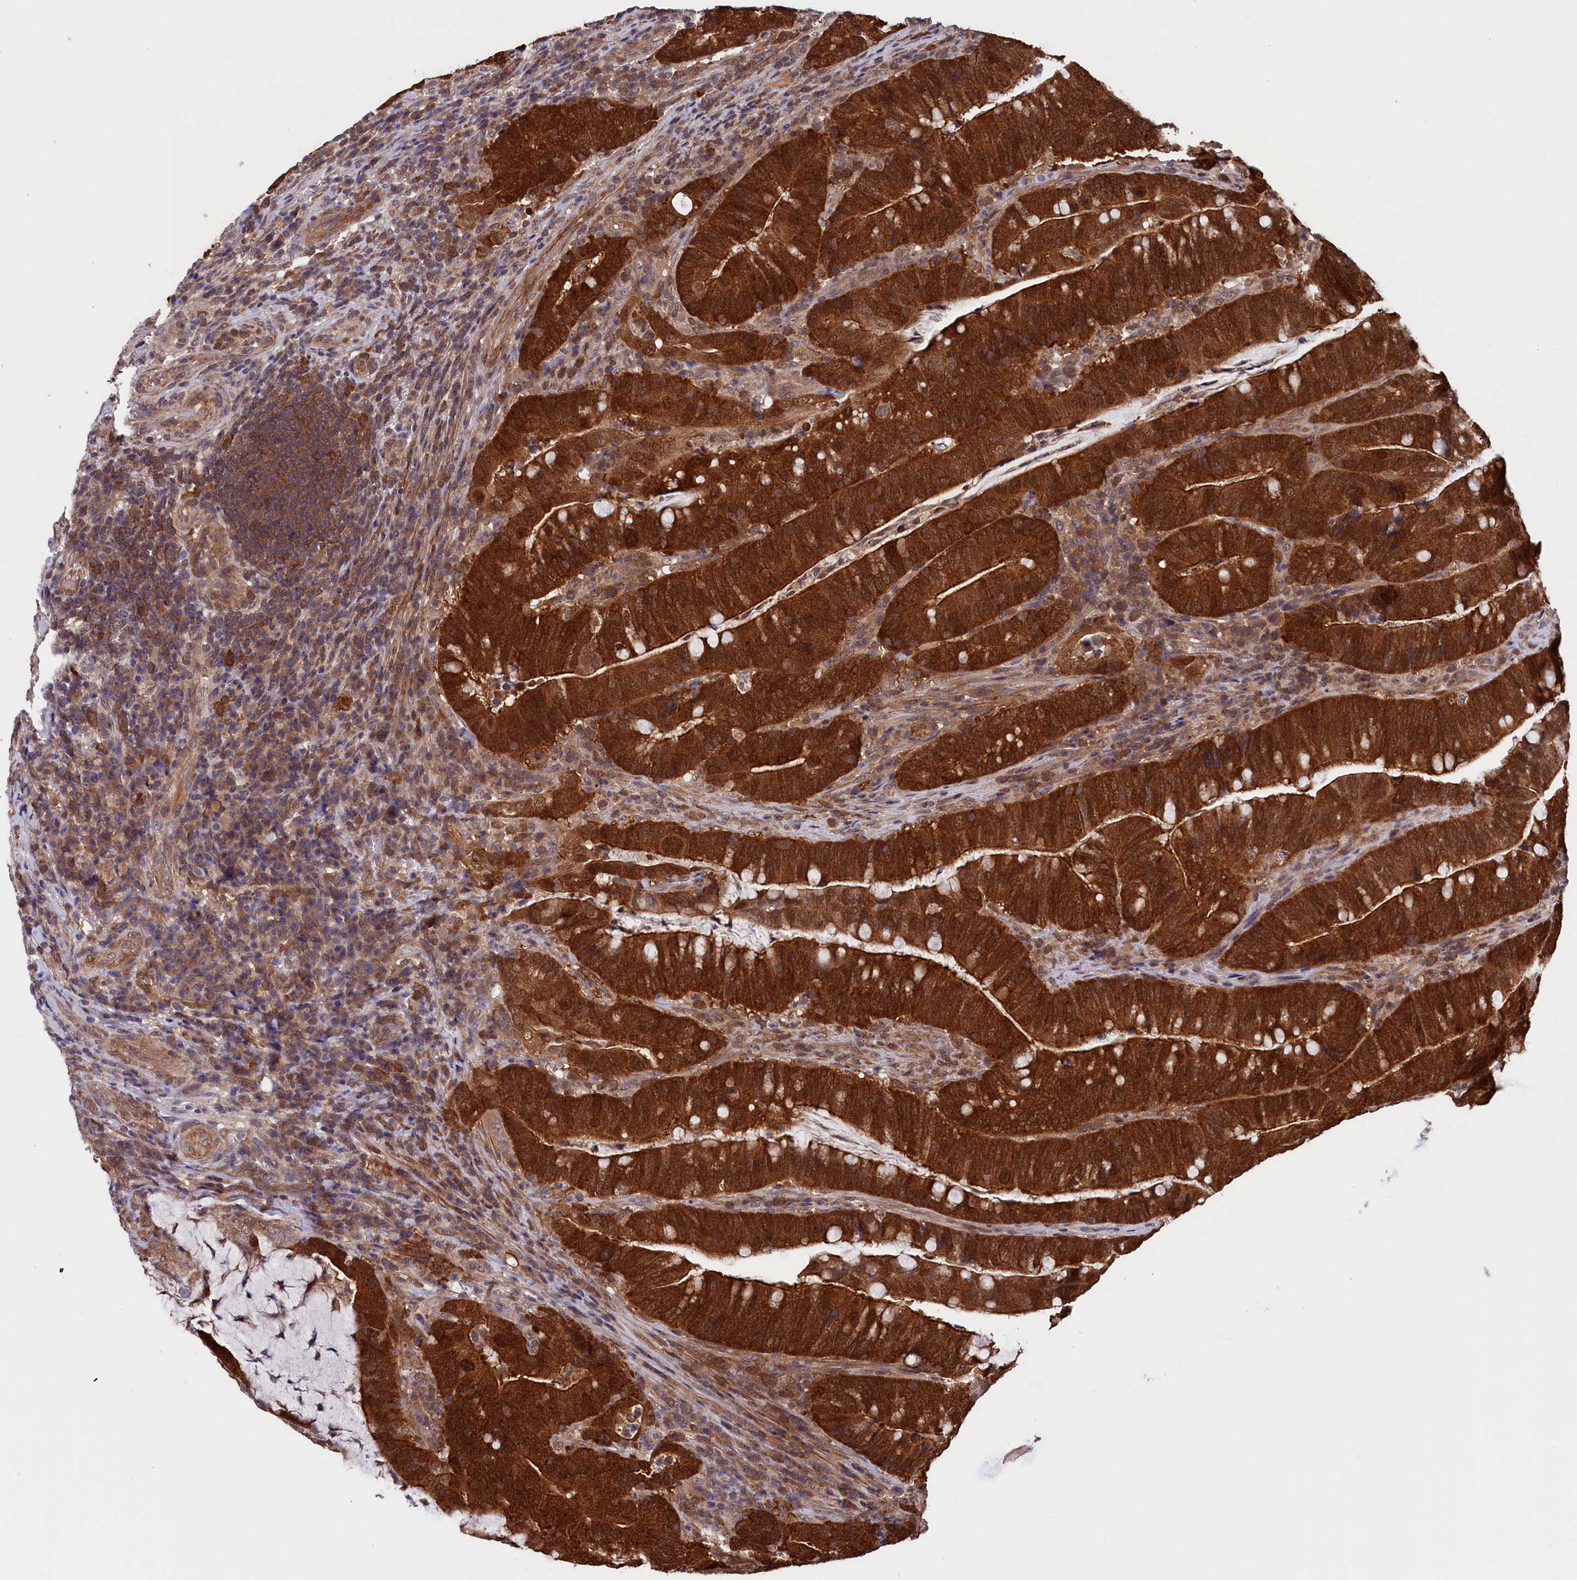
{"staining": {"intensity": "strong", "quantity": ">75%", "location": "cytoplasmic/membranous,nuclear"}, "tissue": "colorectal cancer", "cell_type": "Tumor cells", "image_type": "cancer", "snomed": [{"axis": "morphology", "description": "Adenocarcinoma, NOS"}, {"axis": "topography", "description": "Colon"}], "caption": "Colorectal cancer stained with DAB (3,3'-diaminobenzidine) immunohistochemistry reveals high levels of strong cytoplasmic/membranous and nuclear positivity in about >75% of tumor cells. The protein of interest is stained brown, and the nuclei are stained in blue (DAB IHC with brightfield microscopy, high magnification).", "gene": "JPT2", "patient": {"sex": "female", "age": 66}}